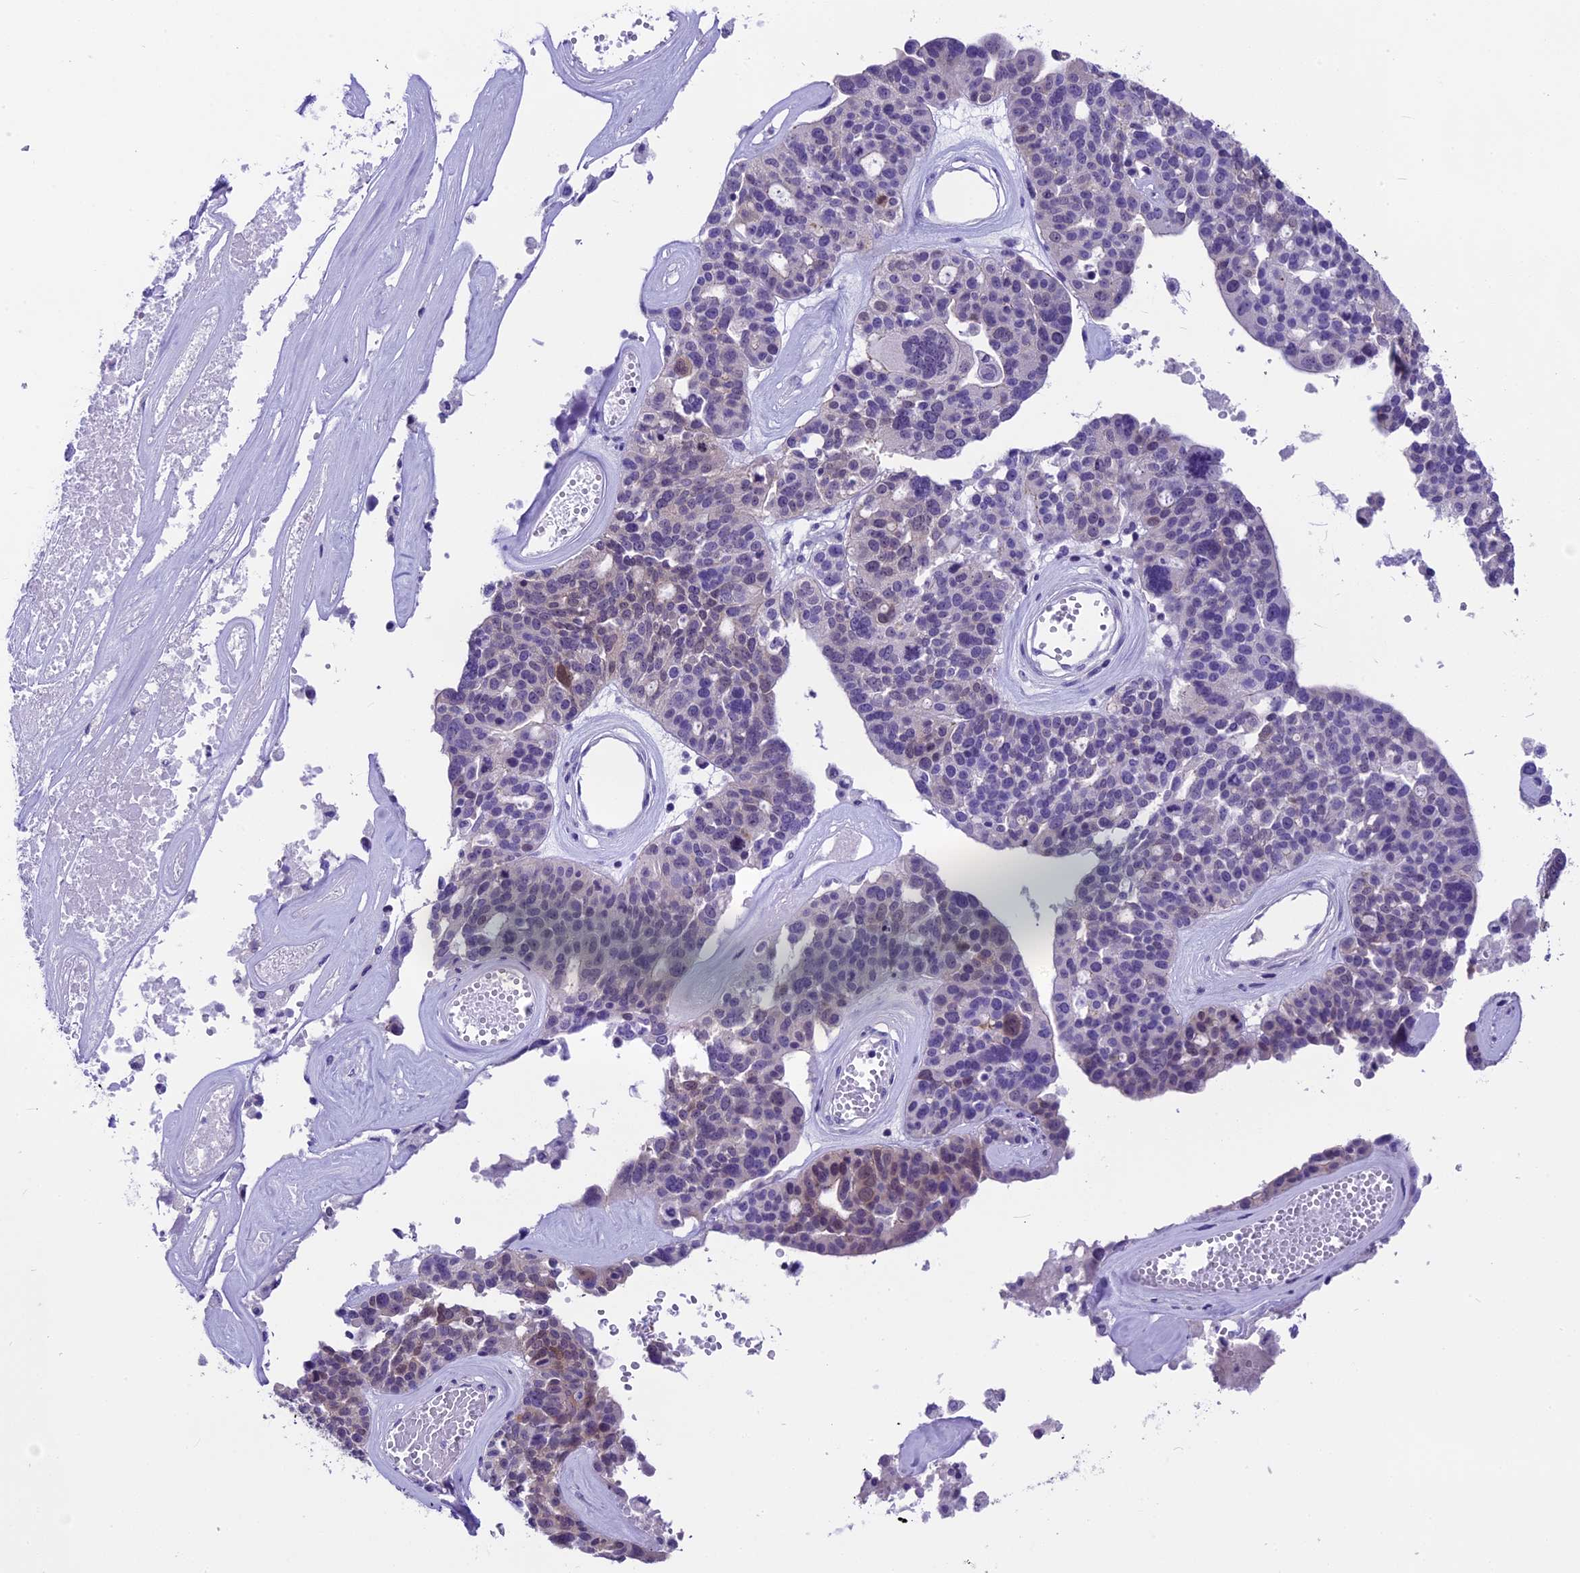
{"staining": {"intensity": "negative", "quantity": "none", "location": "none"}, "tissue": "ovarian cancer", "cell_type": "Tumor cells", "image_type": "cancer", "snomed": [{"axis": "morphology", "description": "Cystadenocarcinoma, serous, NOS"}, {"axis": "topography", "description": "Ovary"}], "caption": "This is an immunohistochemistry (IHC) photomicrograph of human serous cystadenocarcinoma (ovarian). There is no expression in tumor cells.", "gene": "PRR15", "patient": {"sex": "female", "age": 59}}